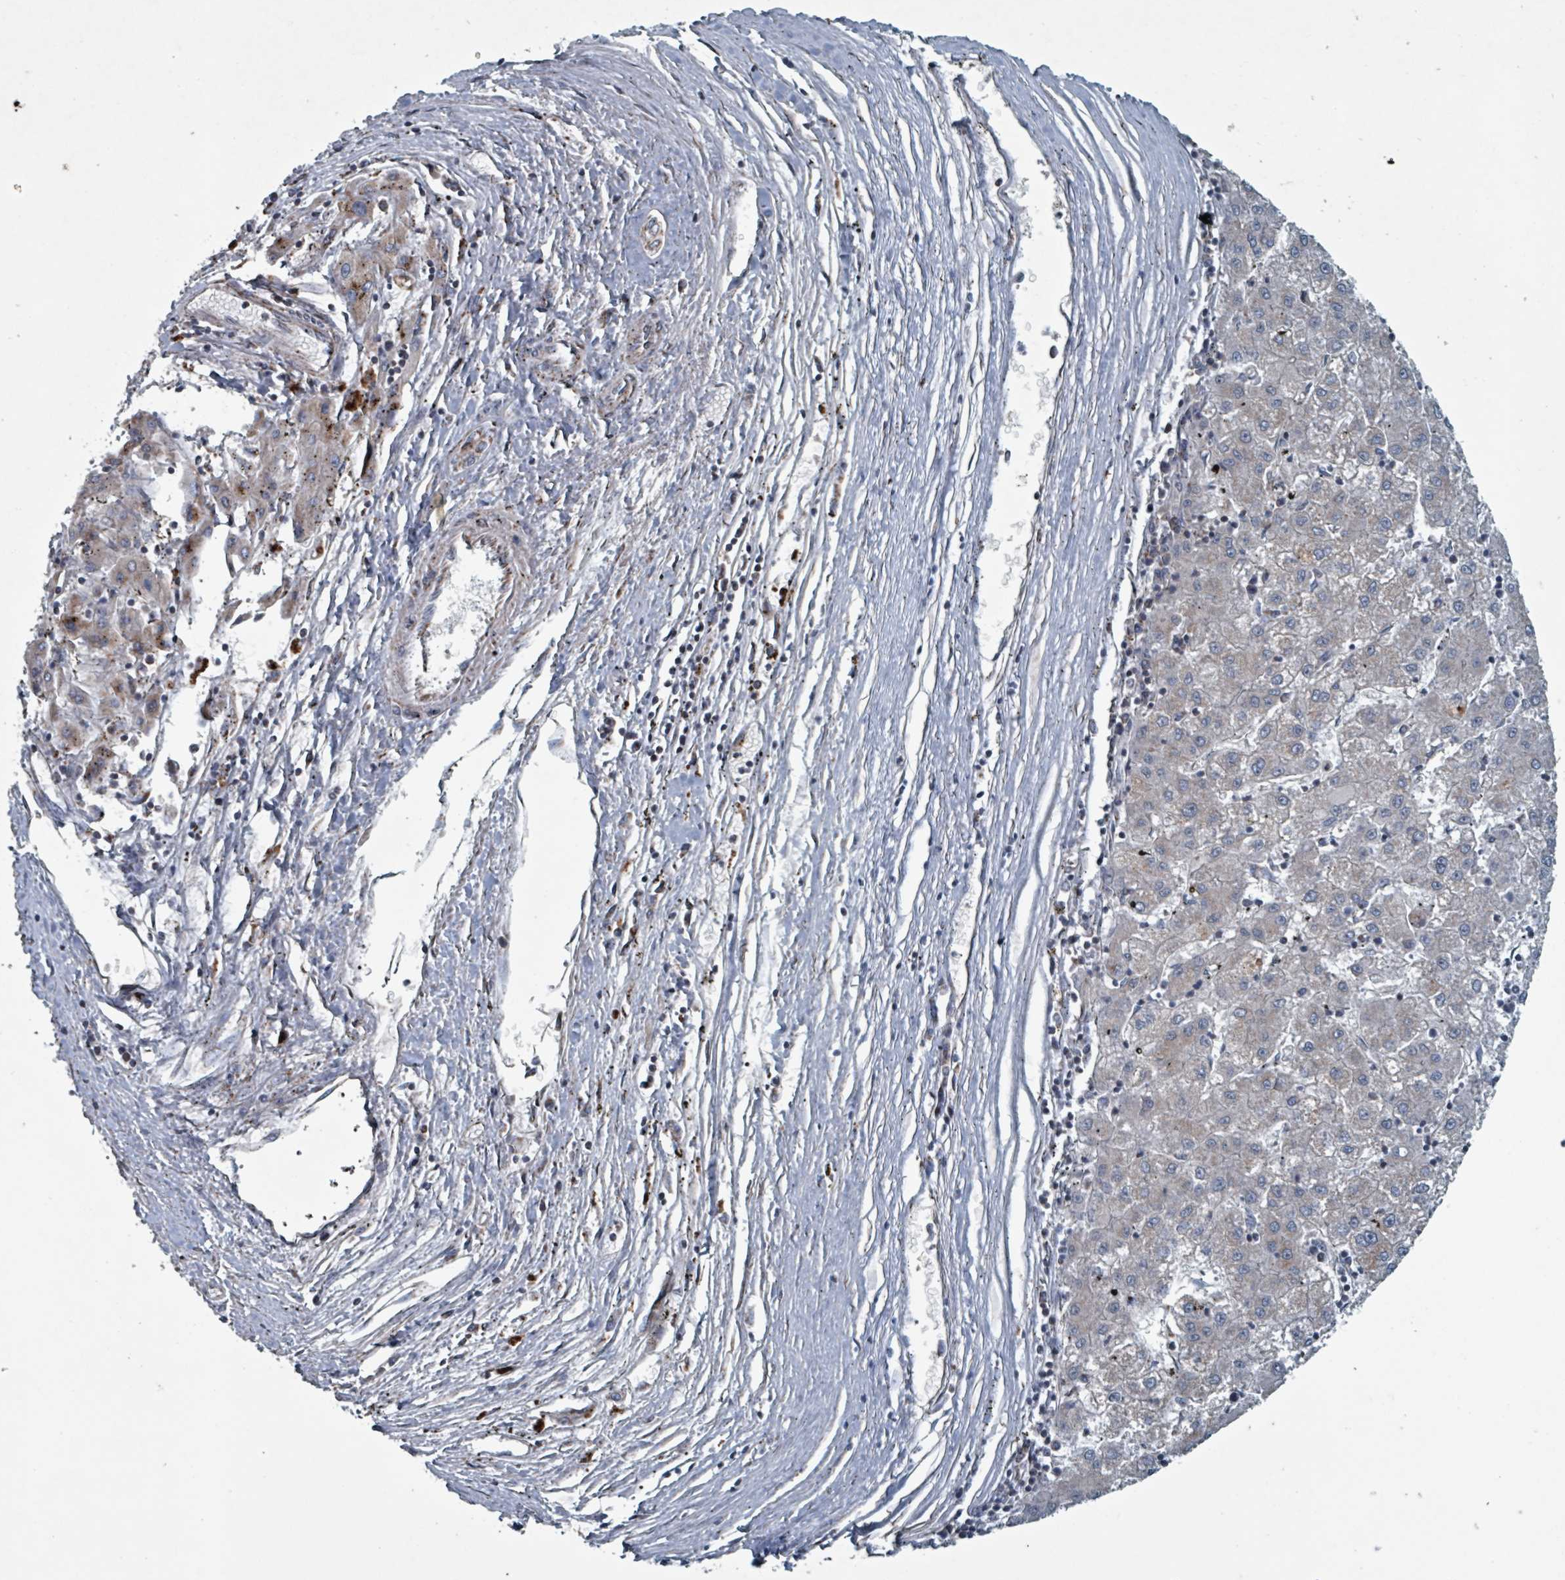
{"staining": {"intensity": "negative", "quantity": "none", "location": "none"}, "tissue": "liver cancer", "cell_type": "Tumor cells", "image_type": "cancer", "snomed": [{"axis": "morphology", "description": "Carcinoma, Hepatocellular, NOS"}, {"axis": "topography", "description": "Liver"}], "caption": "DAB immunohistochemical staining of human liver cancer reveals no significant staining in tumor cells. (DAB IHC visualized using brightfield microscopy, high magnification).", "gene": "ABHD18", "patient": {"sex": "male", "age": 72}}